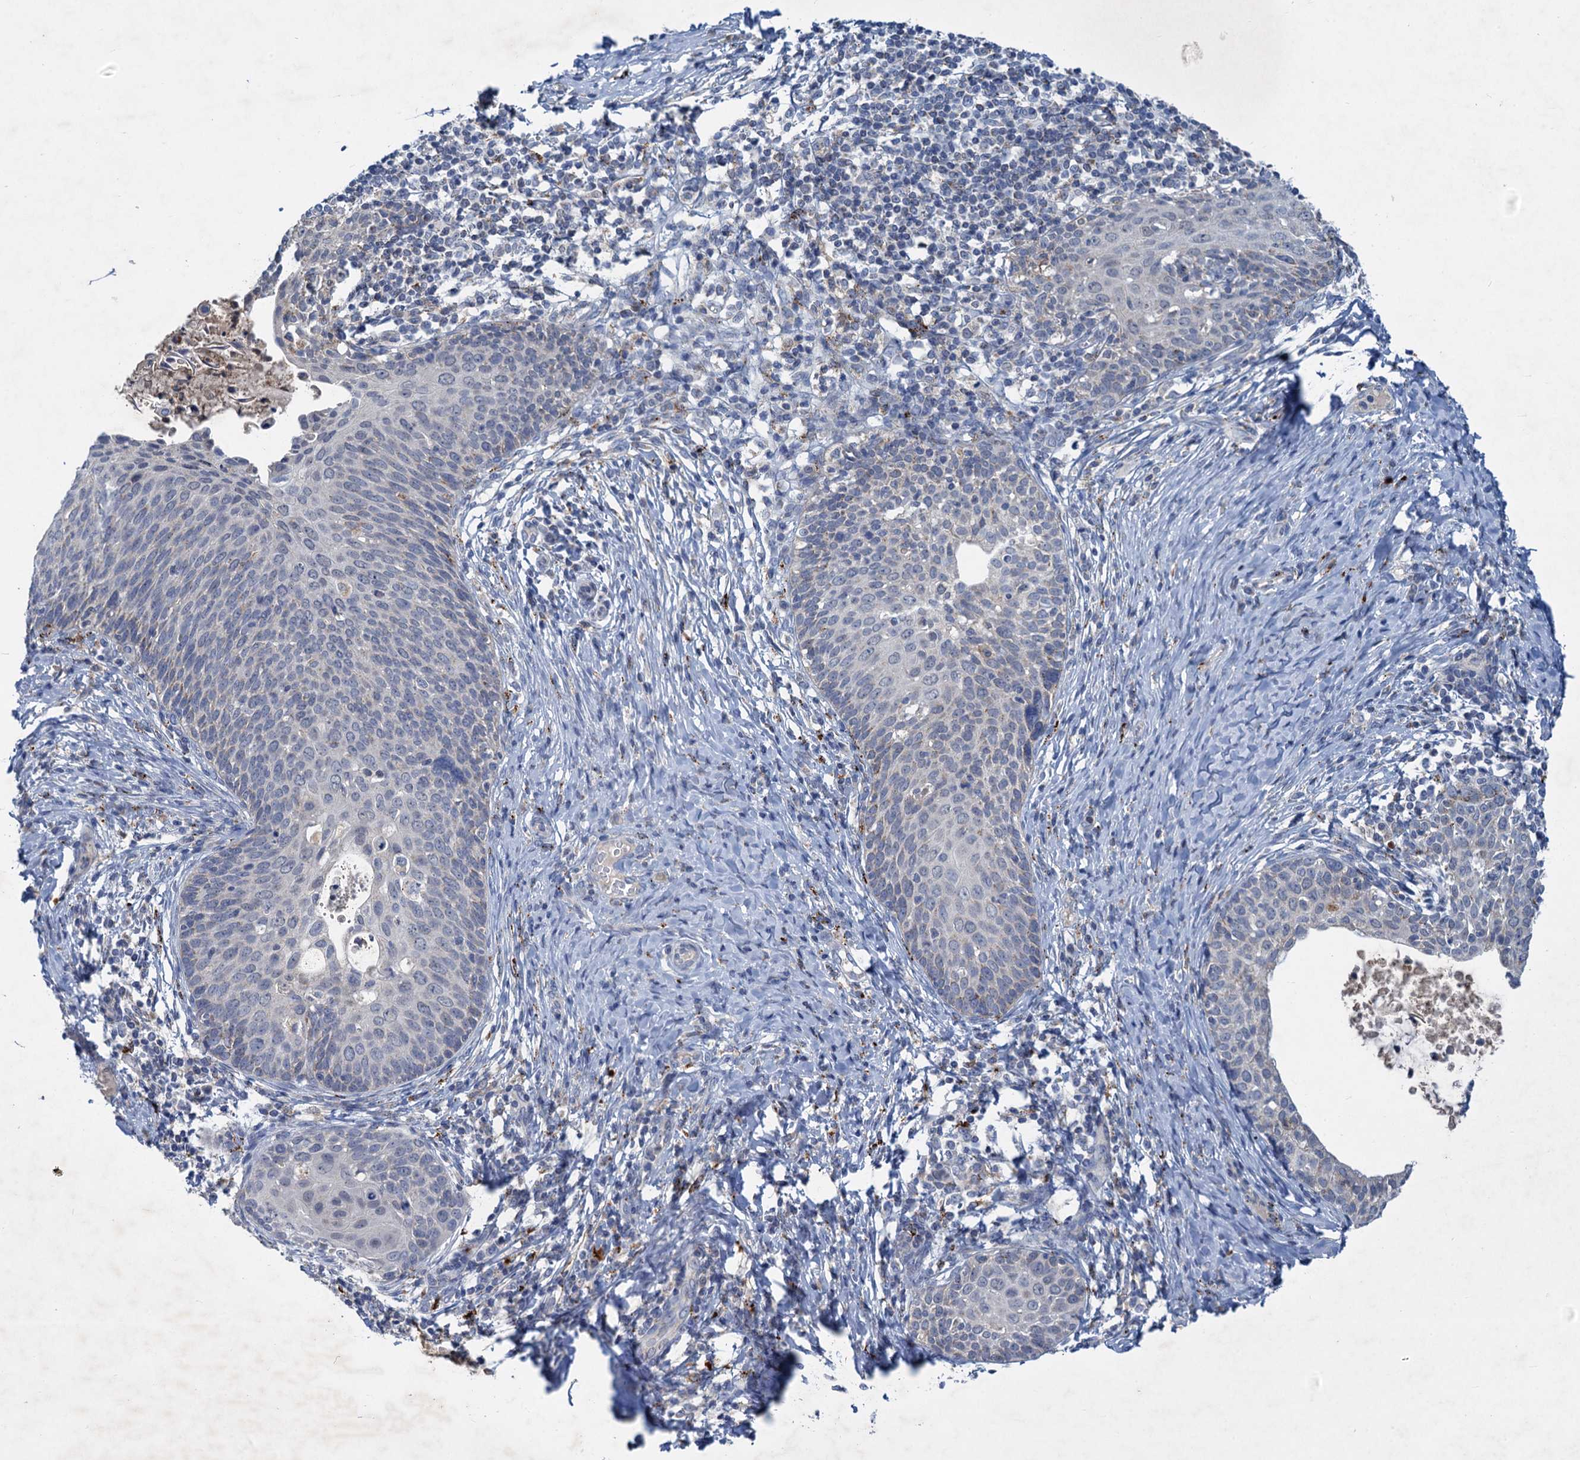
{"staining": {"intensity": "negative", "quantity": "none", "location": "none"}, "tissue": "cervical cancer", "cell_type": "Tumor cells", "image_type": "cancer", "snomed": [{"axis": "morphology", "description": "Squamous cell carcinoma, NOS"}, {"axis": "topography", "description": "Cervix"}], "caption": "There is no significant staining in tumor cells of cervical cancer. The staining was performed using DAB to visualize the protein expression in brown, while the nuclei were stained in blue with hematoxylin (Magnification: 20x).", "gene": "ANKS3", "patient": {"sex": "female", "age": 52}}